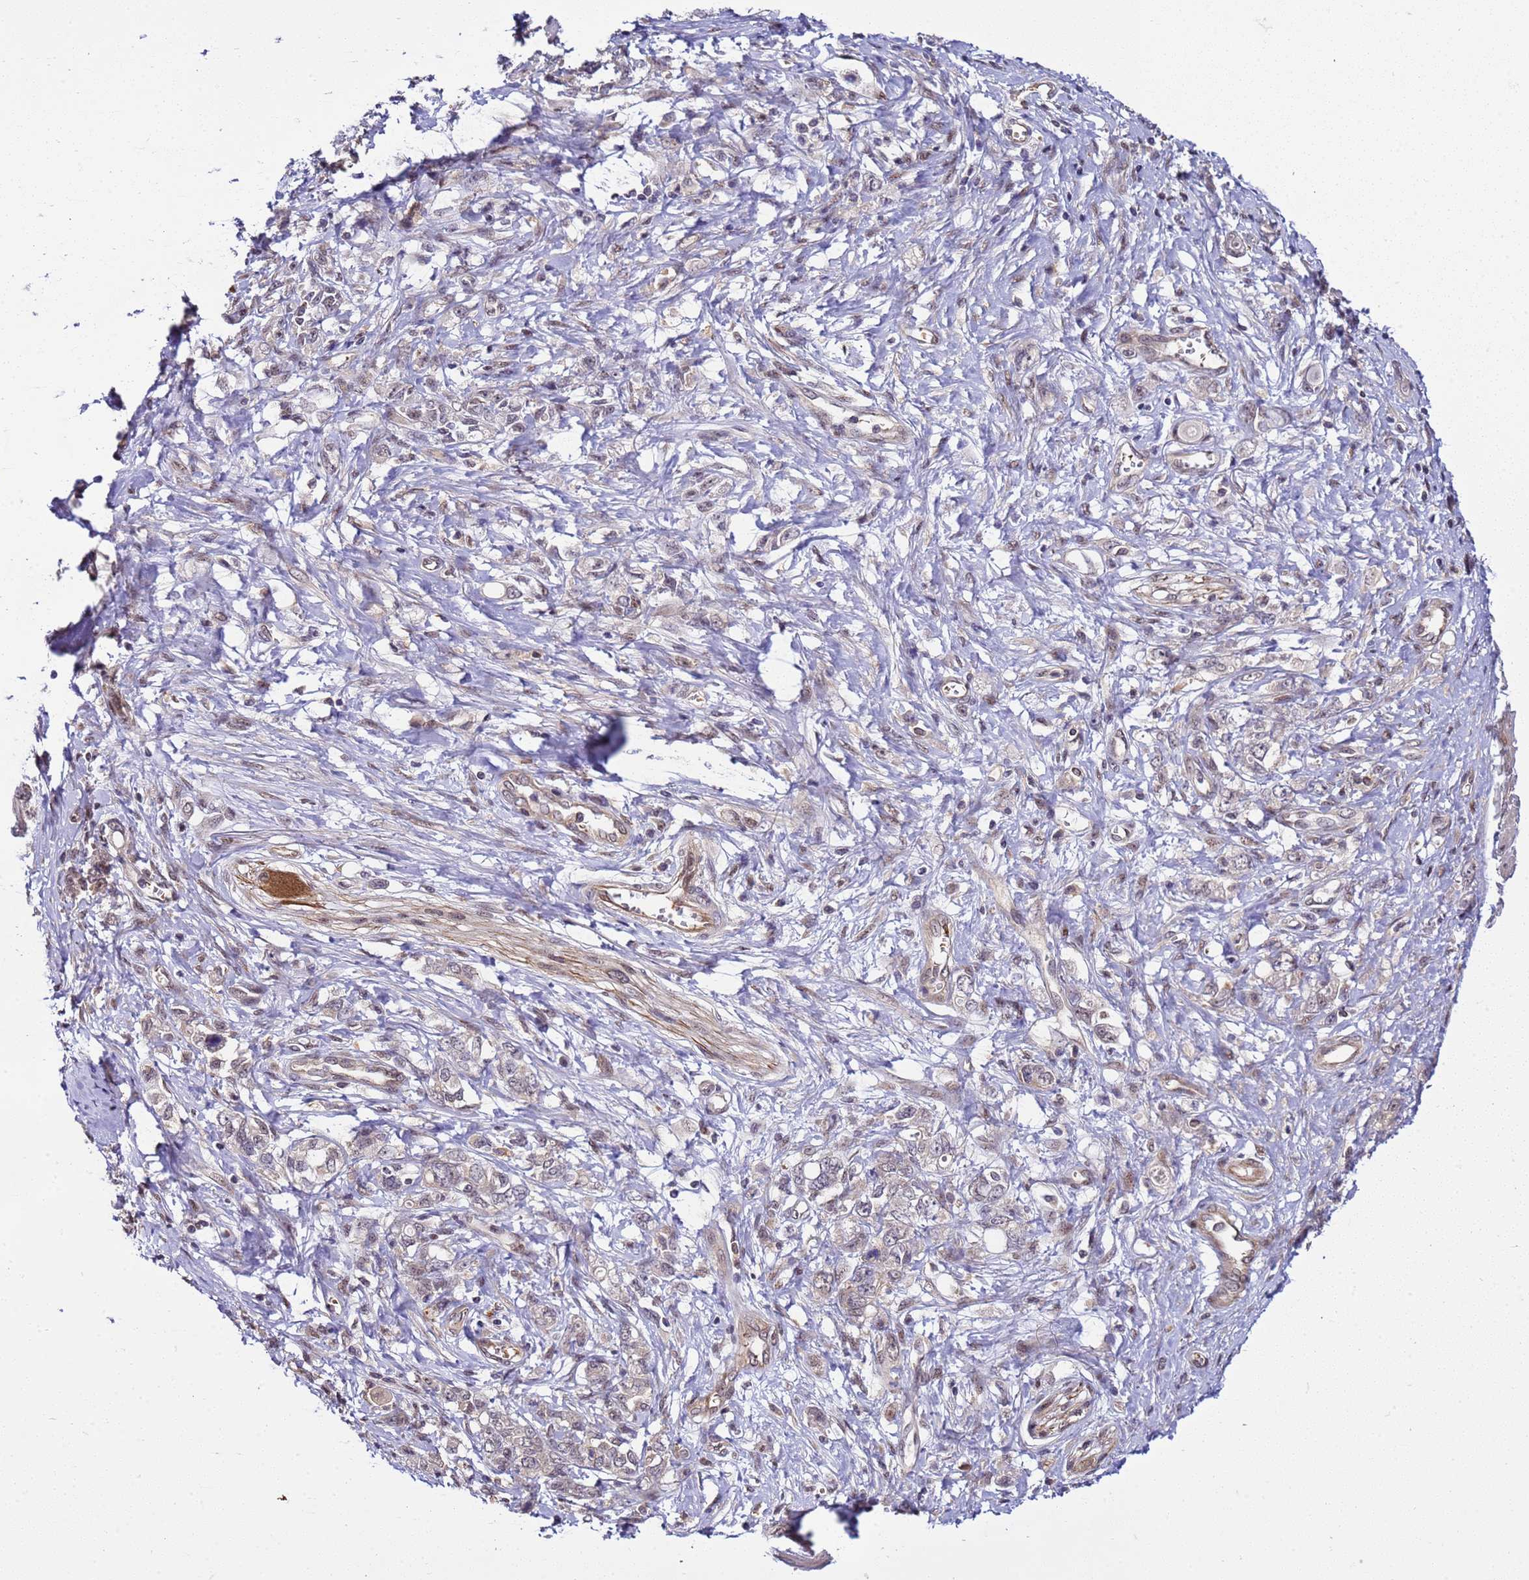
{"staining": {"intensity": "weak", "quantity": "25%-75%", "location": "nuclear"}, "tissue": "stomach cancer", "cell_type": "Tumor cells", "image_type": "cancer", "snomed": [{"axis": "morphology", "description": "Adenocarcinoma, NOS"}, {"axis": "topography", "description": "Stomach"}], "caption": "Immunohistochemistry micrograph of stomach cancer (adenocarcinoma) stained for a protein (brown), which exhibits low levels of weak nuclear positivity in approximately 25%-75% of tumor cells.", "gene": "GEN1", "patient": {"sex": "female", "age": 76}}